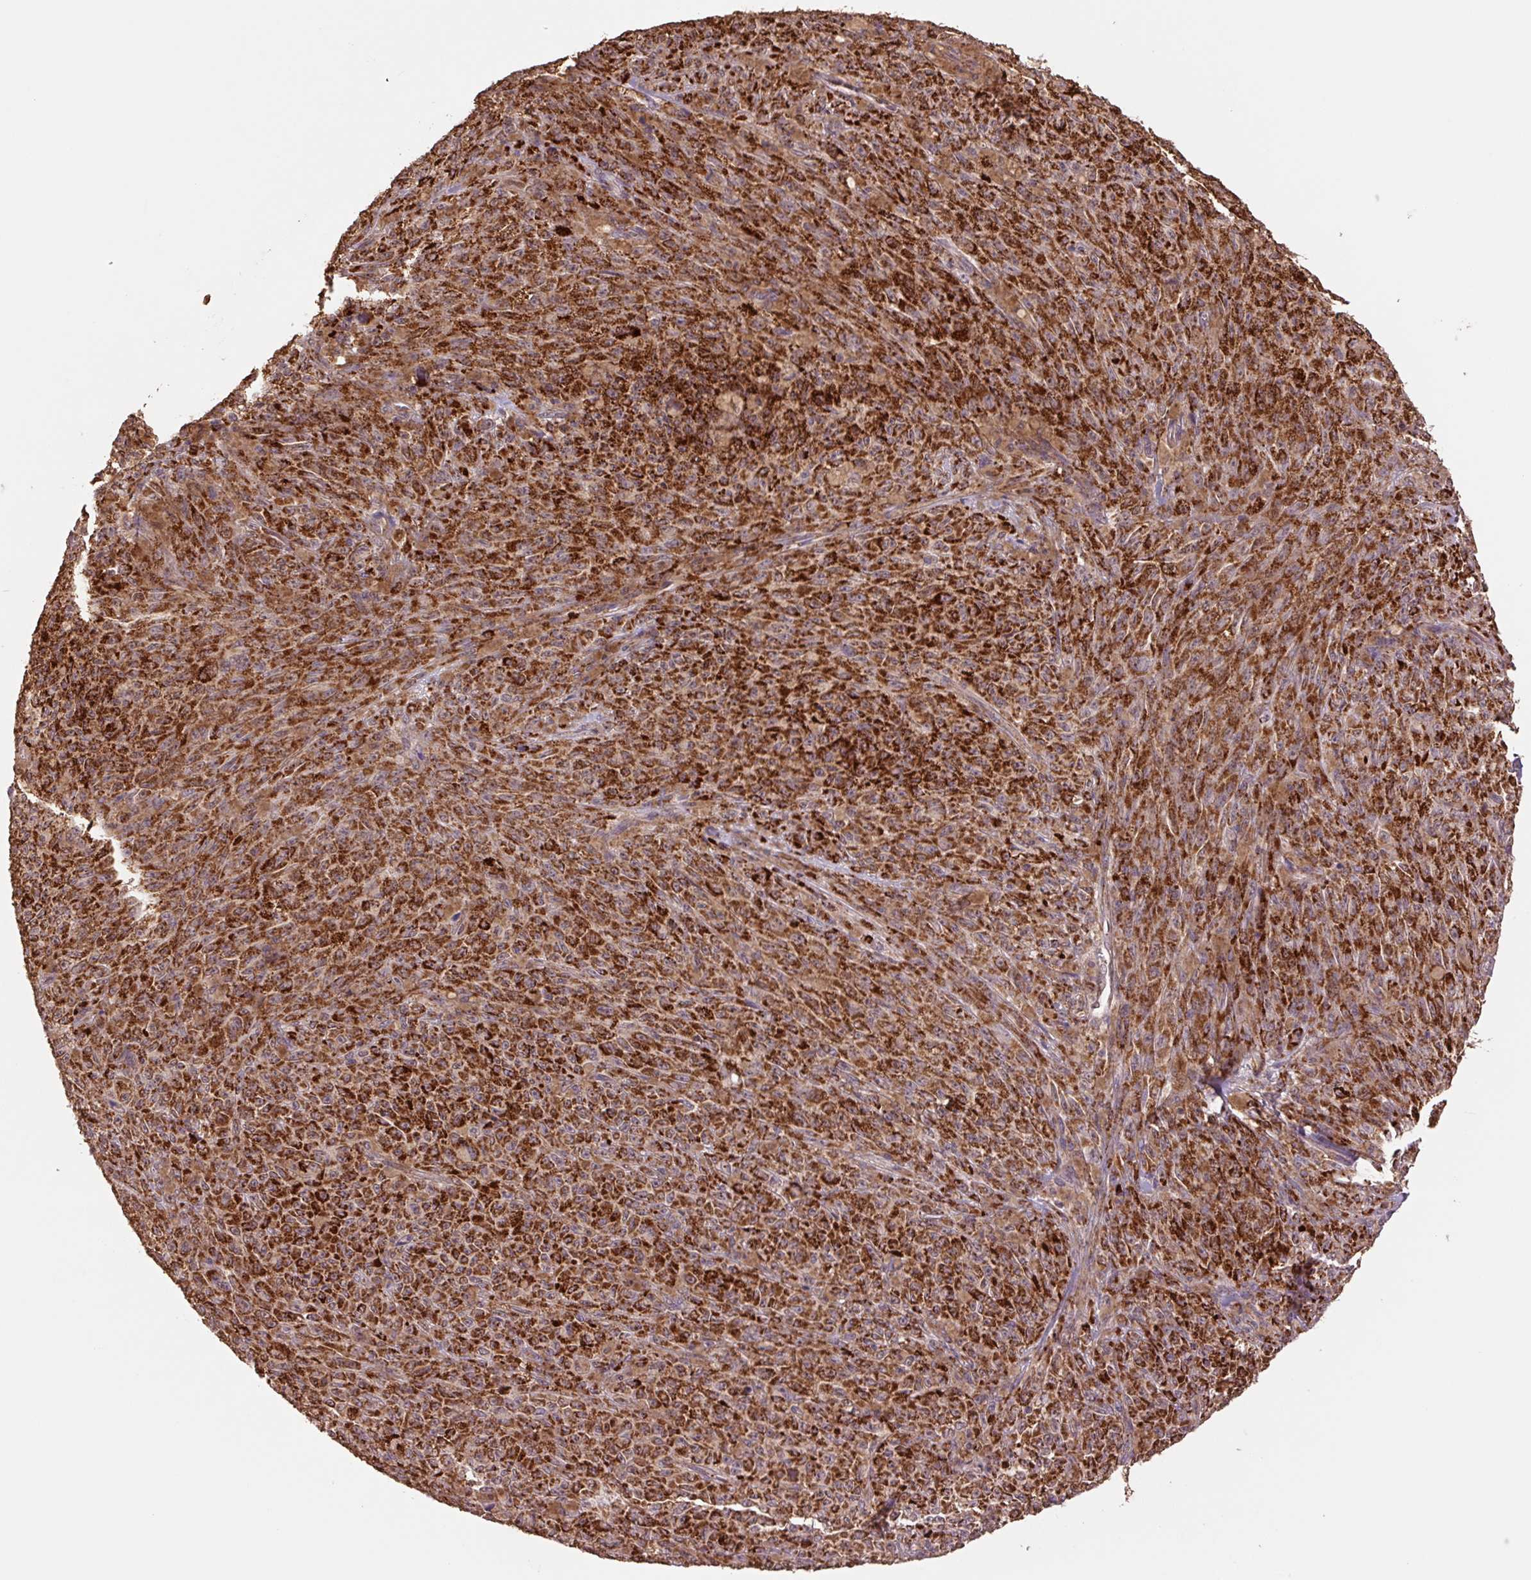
{"staining": {"intensity": "strong", "quantity": ">75%", "location": "cytoplasmic/membranous"}, "tissue": "melanoma", "cell_type": "Tumor cells", "image_type": "cancer", "snomed": [{"axis": "morphology", "description": "Malignant melanoma, NOS"}, {"axis": "topography", "description": "Skin"}], "caption": "A photomicrograph showing strong cytoplasmic/membranous positivity in about >75% of tumor cells in malignant melanoma, as visualized by brown immunohistochemical staining.", "gene": "TMEM160", "patient": {"sex": "female", "age": 82}}